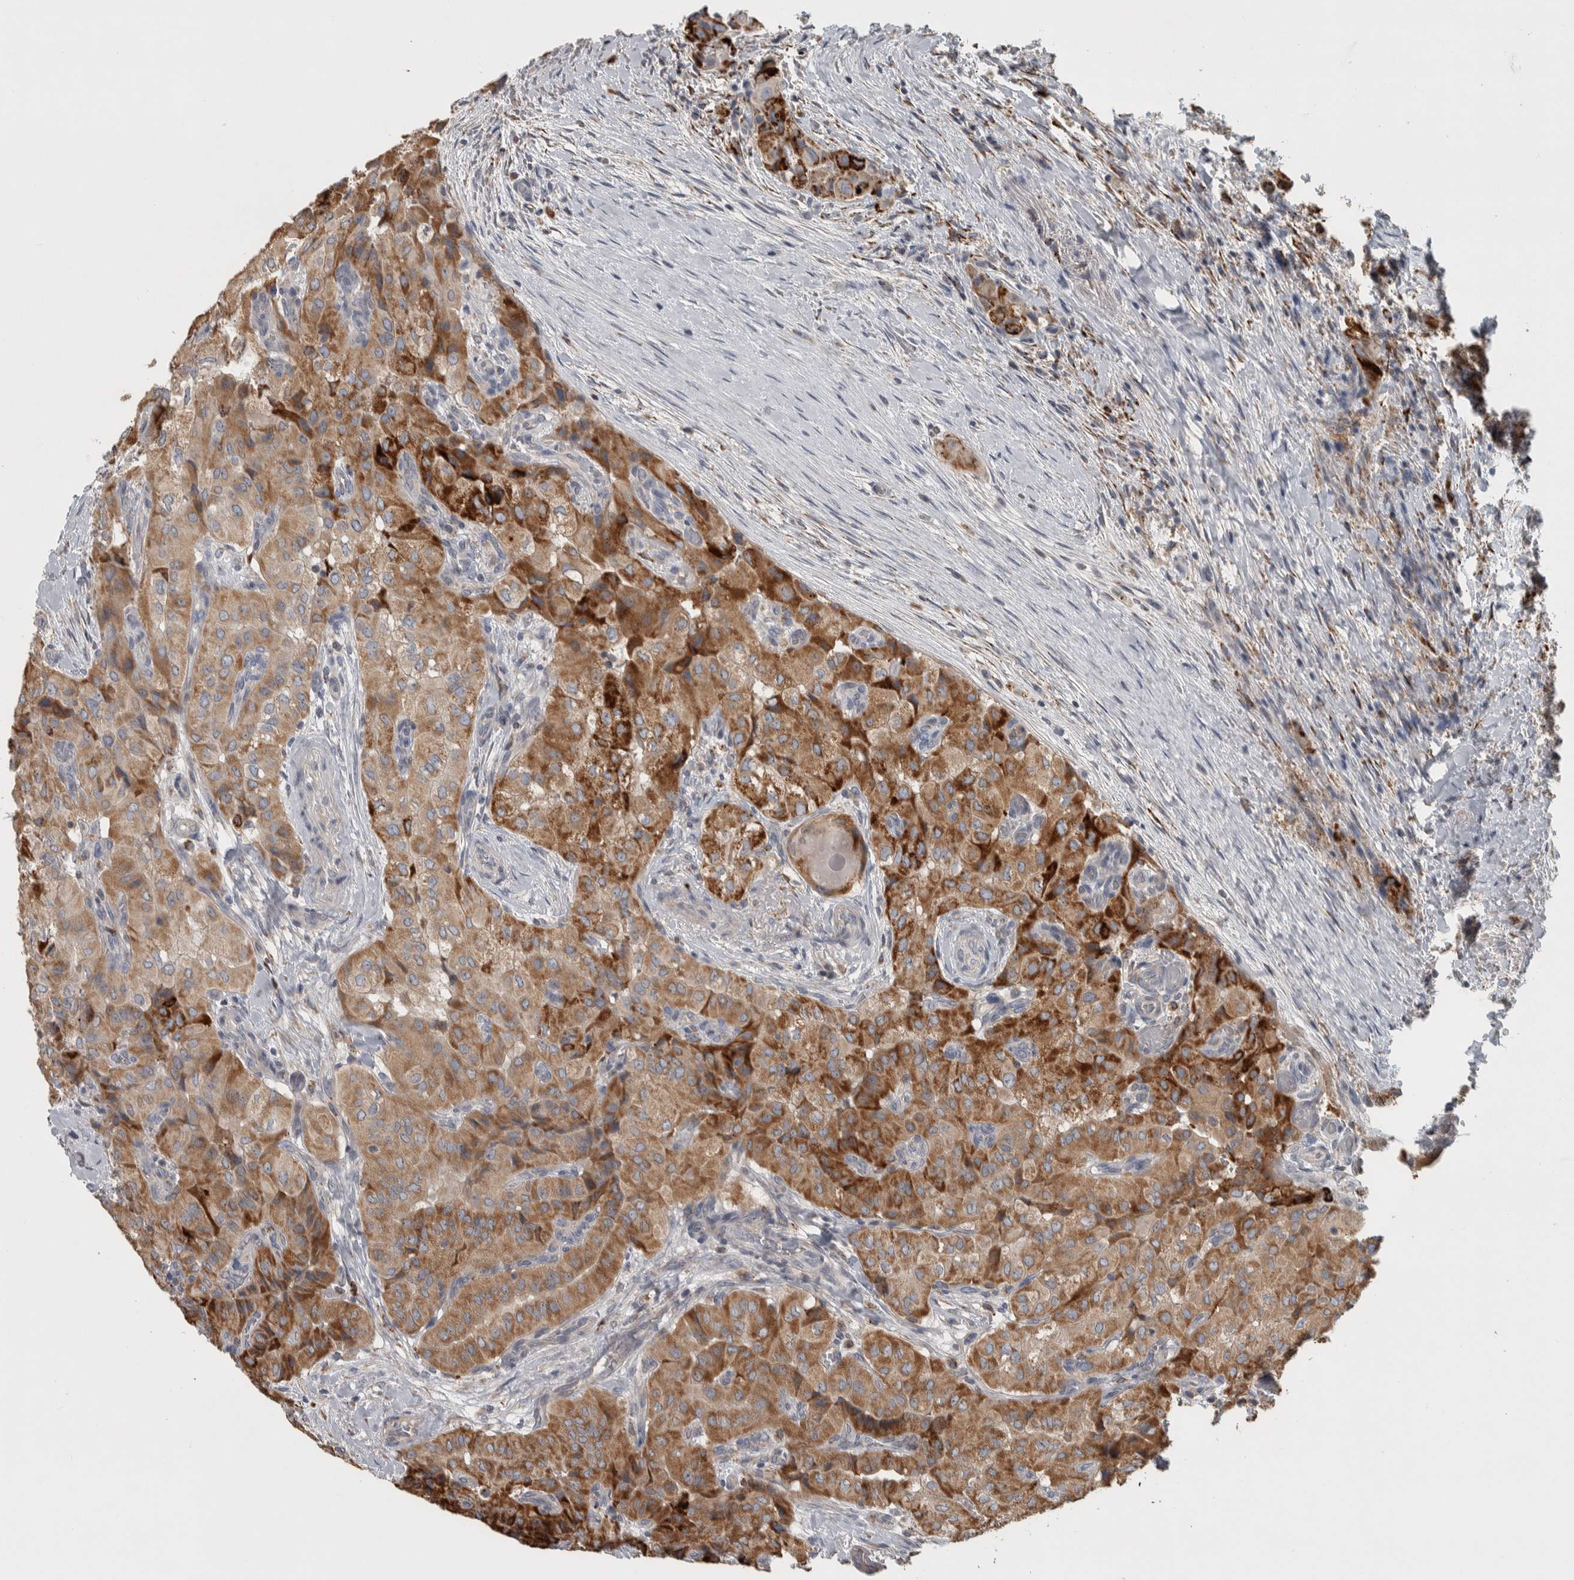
{"staining": {"intensity": "strong", "quantity": ">75%", "location": "cytoplasmic/membranous"}, "tissue": "thyroid cancer", "cell_type": "Tumor cells", "image_type": "cancer", "snomed": [{"axis": "morphology", "description": "Papillary adenocarcinoma, NOS"}, {"axis": "topography", "description": "Thyroid gland"}], "caption": "Thyroid cancer (papillary adenocarcinoma) stained with immunohistochemistry (IHC) shows strong cytoplasmic/membranous positivity in about >75% of tumor cells.", "gene": "FAM78A", "patient": {"sex": "female", "age": 59}}